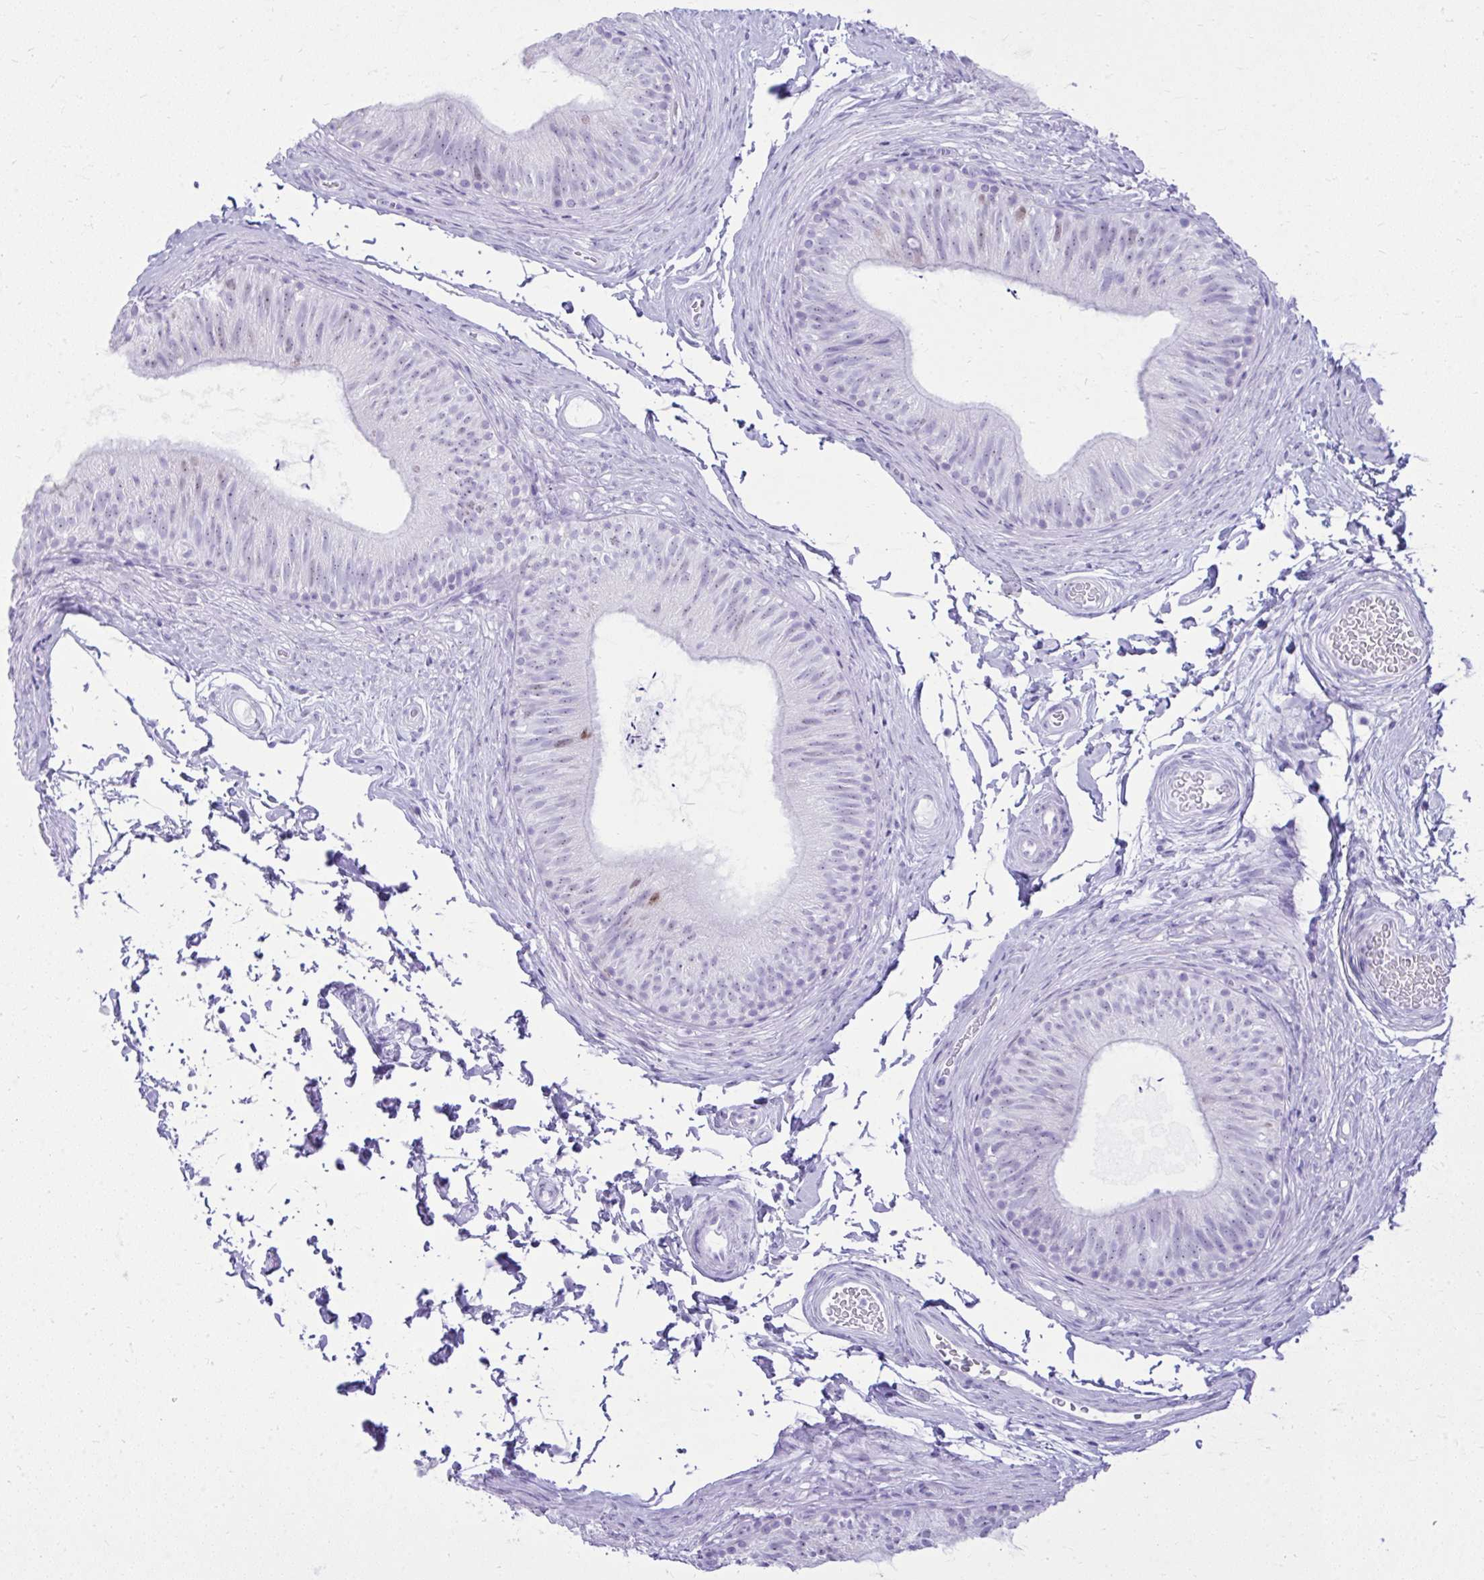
{"staining": {"intensity": "moderate", "quantity": "<25%", "location": "nuclear"}, "tissue": "epididymis", "cell_type": "Glandular cells", "image_type": "normal", "snomed": [{"axis": "morphology", "description": "Normal tissue, NOS"}, {"axis": "topography", "description": "Epididymis, spermatic cord, NOS"}, {"axis": "topography", "description": "Epididymis"}, {"axis": "topography", "description": "Peripheral nerve tissue"}], "caption": "Epididymis stained for a protein displays moderate nuclear positivity in glandular cells. The protein is stained brown, and the nuclei are stained in blue (DAB (3,3'-diaminobenzidine) IHC with brightfield microscopy, high magnification).", "gene": "RALYL", "patient": {"sex": "male", "age": 29}}